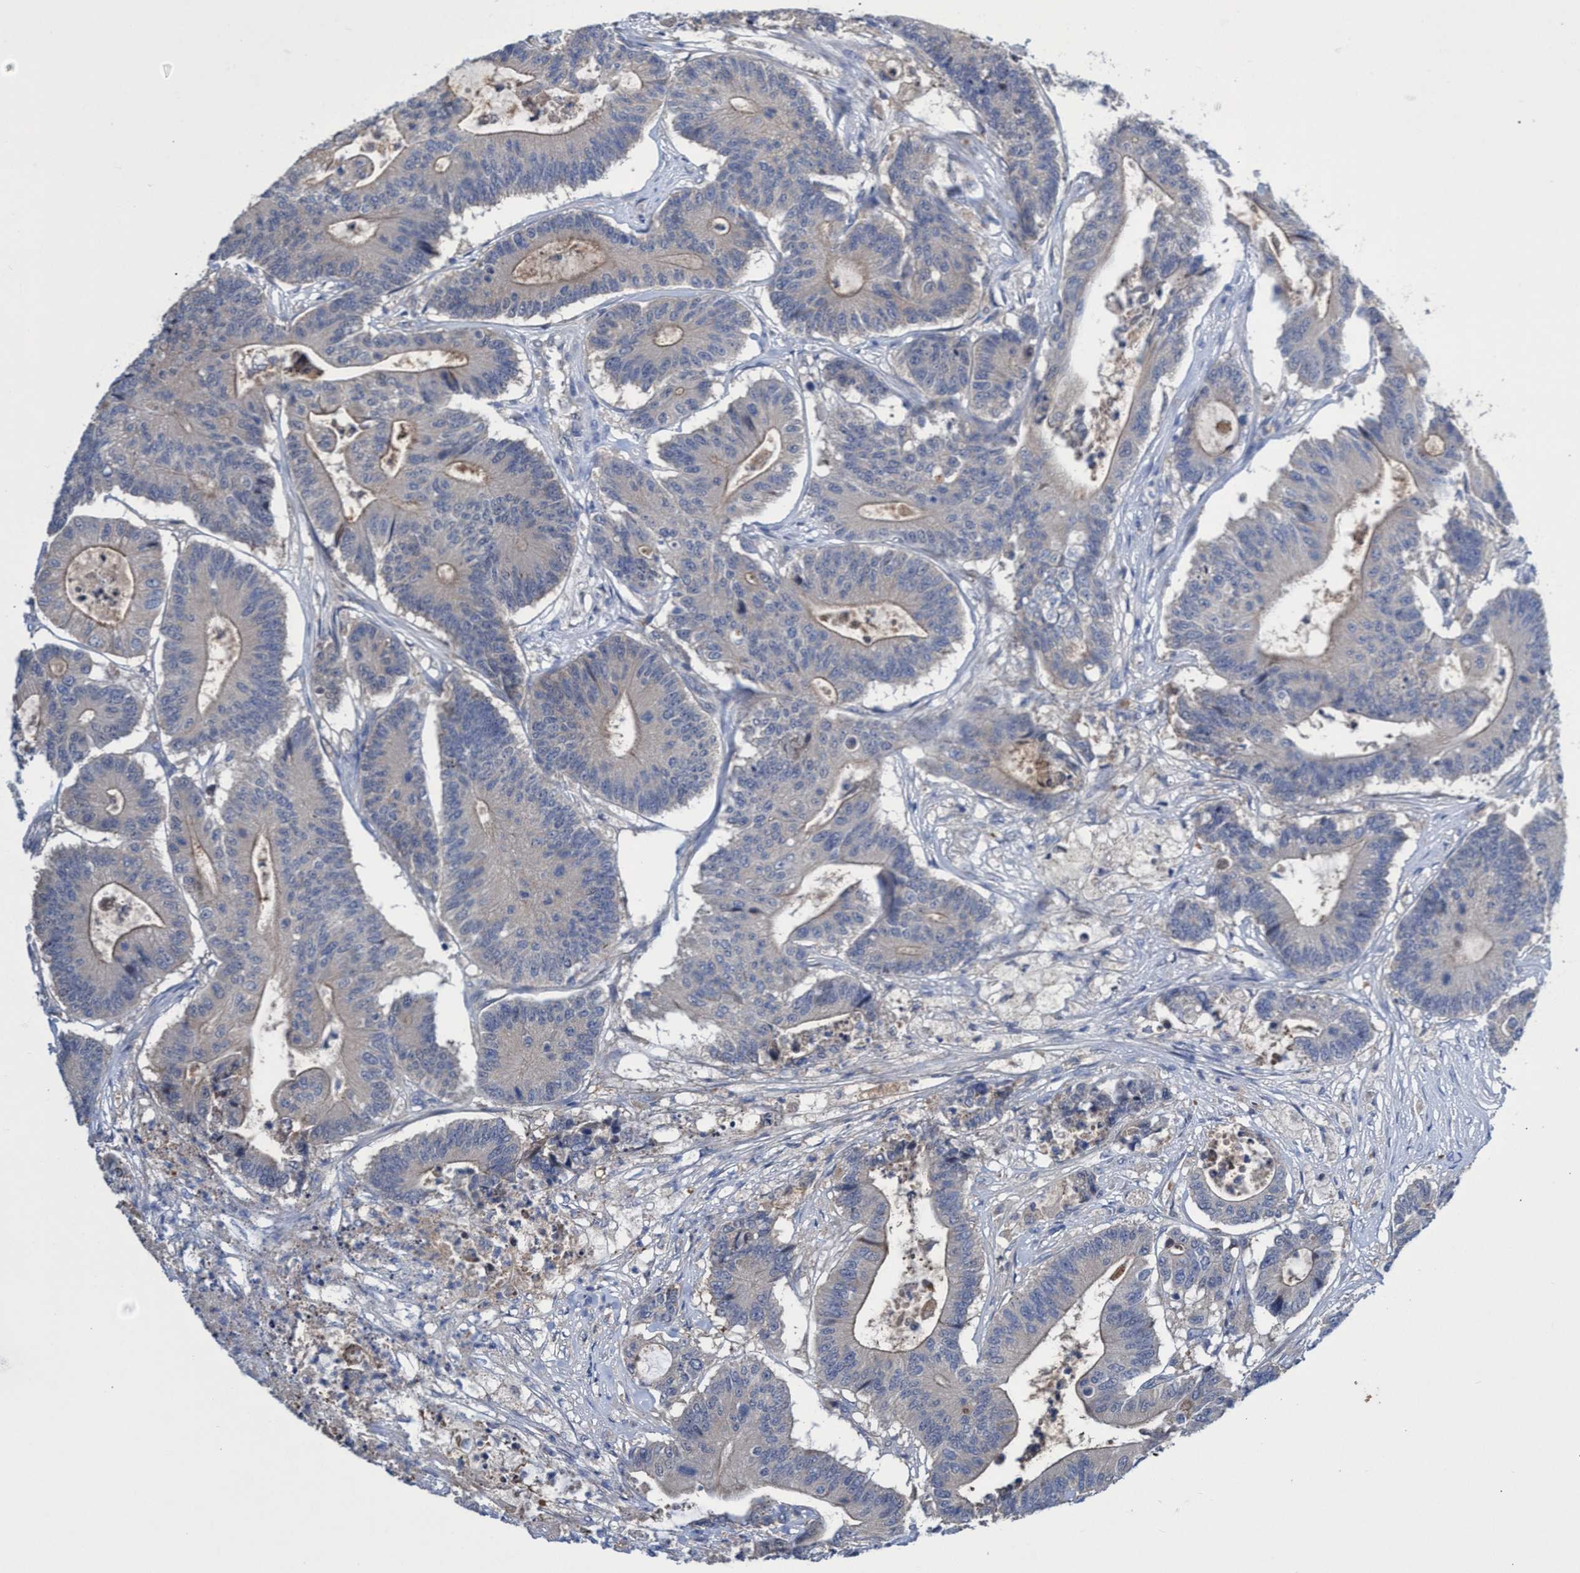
{"staining": {"intensity": "weak", "quantity": "<25%", "location": "cytoplasmic/membranous"}, "tissue": "colorectal cancer", "cell_type": "Tumor cells", "image_type": "cancer", "snomed": [{"axis": "morphology", "description": "Adenocarcinoma, NOS"}, {"axis": "topography", "description": "Colon"}], "caption": "Tumor cells are negative for brown protein staining in colorectal cancer.", "gene": "SVEP1", "patient": {"sex": "female", "age": 84}}